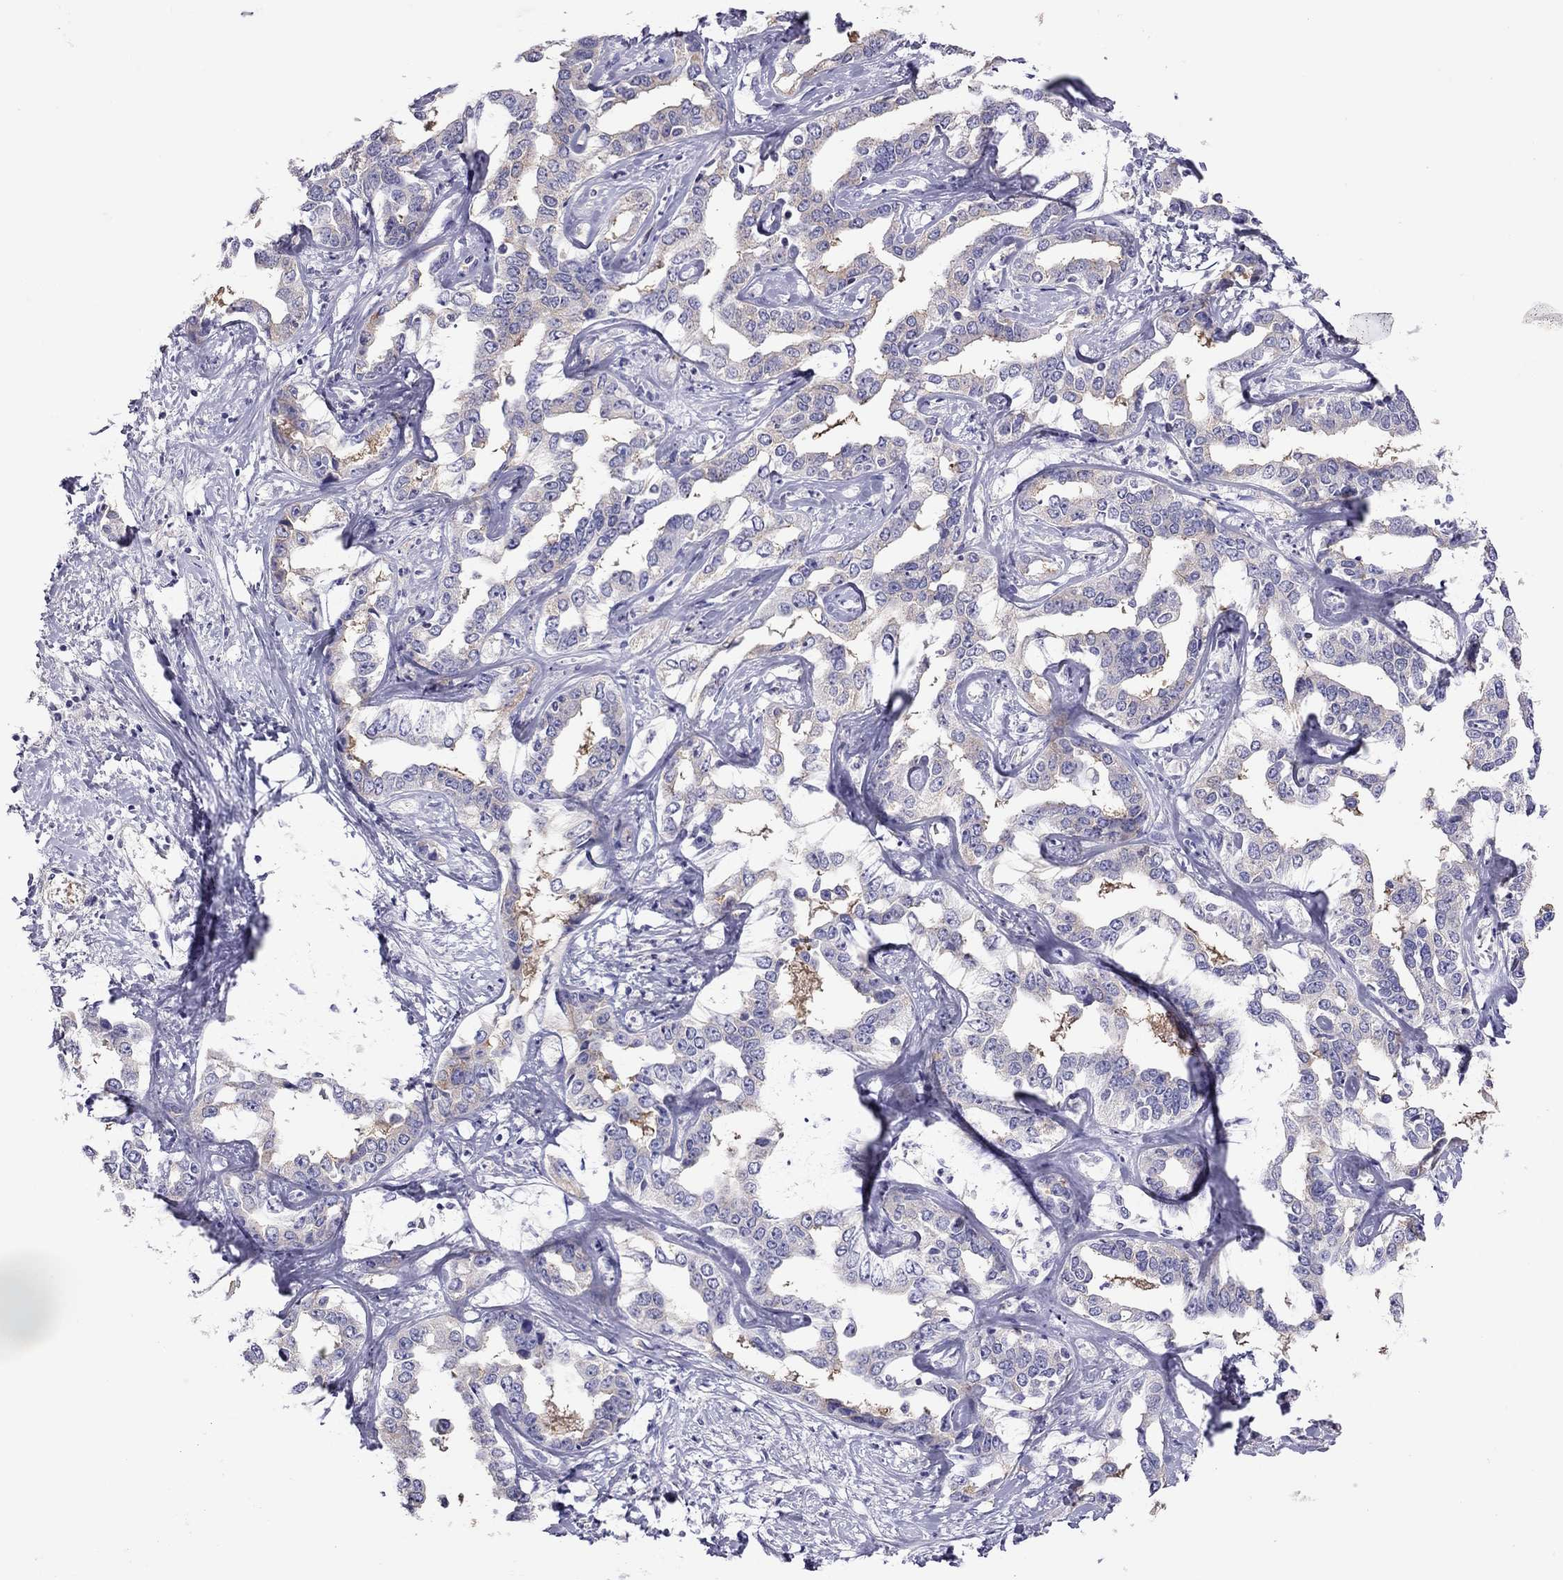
{"staining": {"intensity": "weak", "quantity": "<25%", "location": "cytoplasmic/membranous"}, "tissue": "liver cancer", "cell_type": "Tumor cells", "image_type": "cancer", "snomed": [{"axis": "morphology", "description": "Cholangiocarcinoma"}, {"axis": "topography", "description": "Liver"}], "caption": "Liver cholangiocarcinoma was stained to show a protein in brown. There is no significant staining in tumor cells.", "gene": "ALOX15B", "patient": {"sex": "male", "age": 59}}